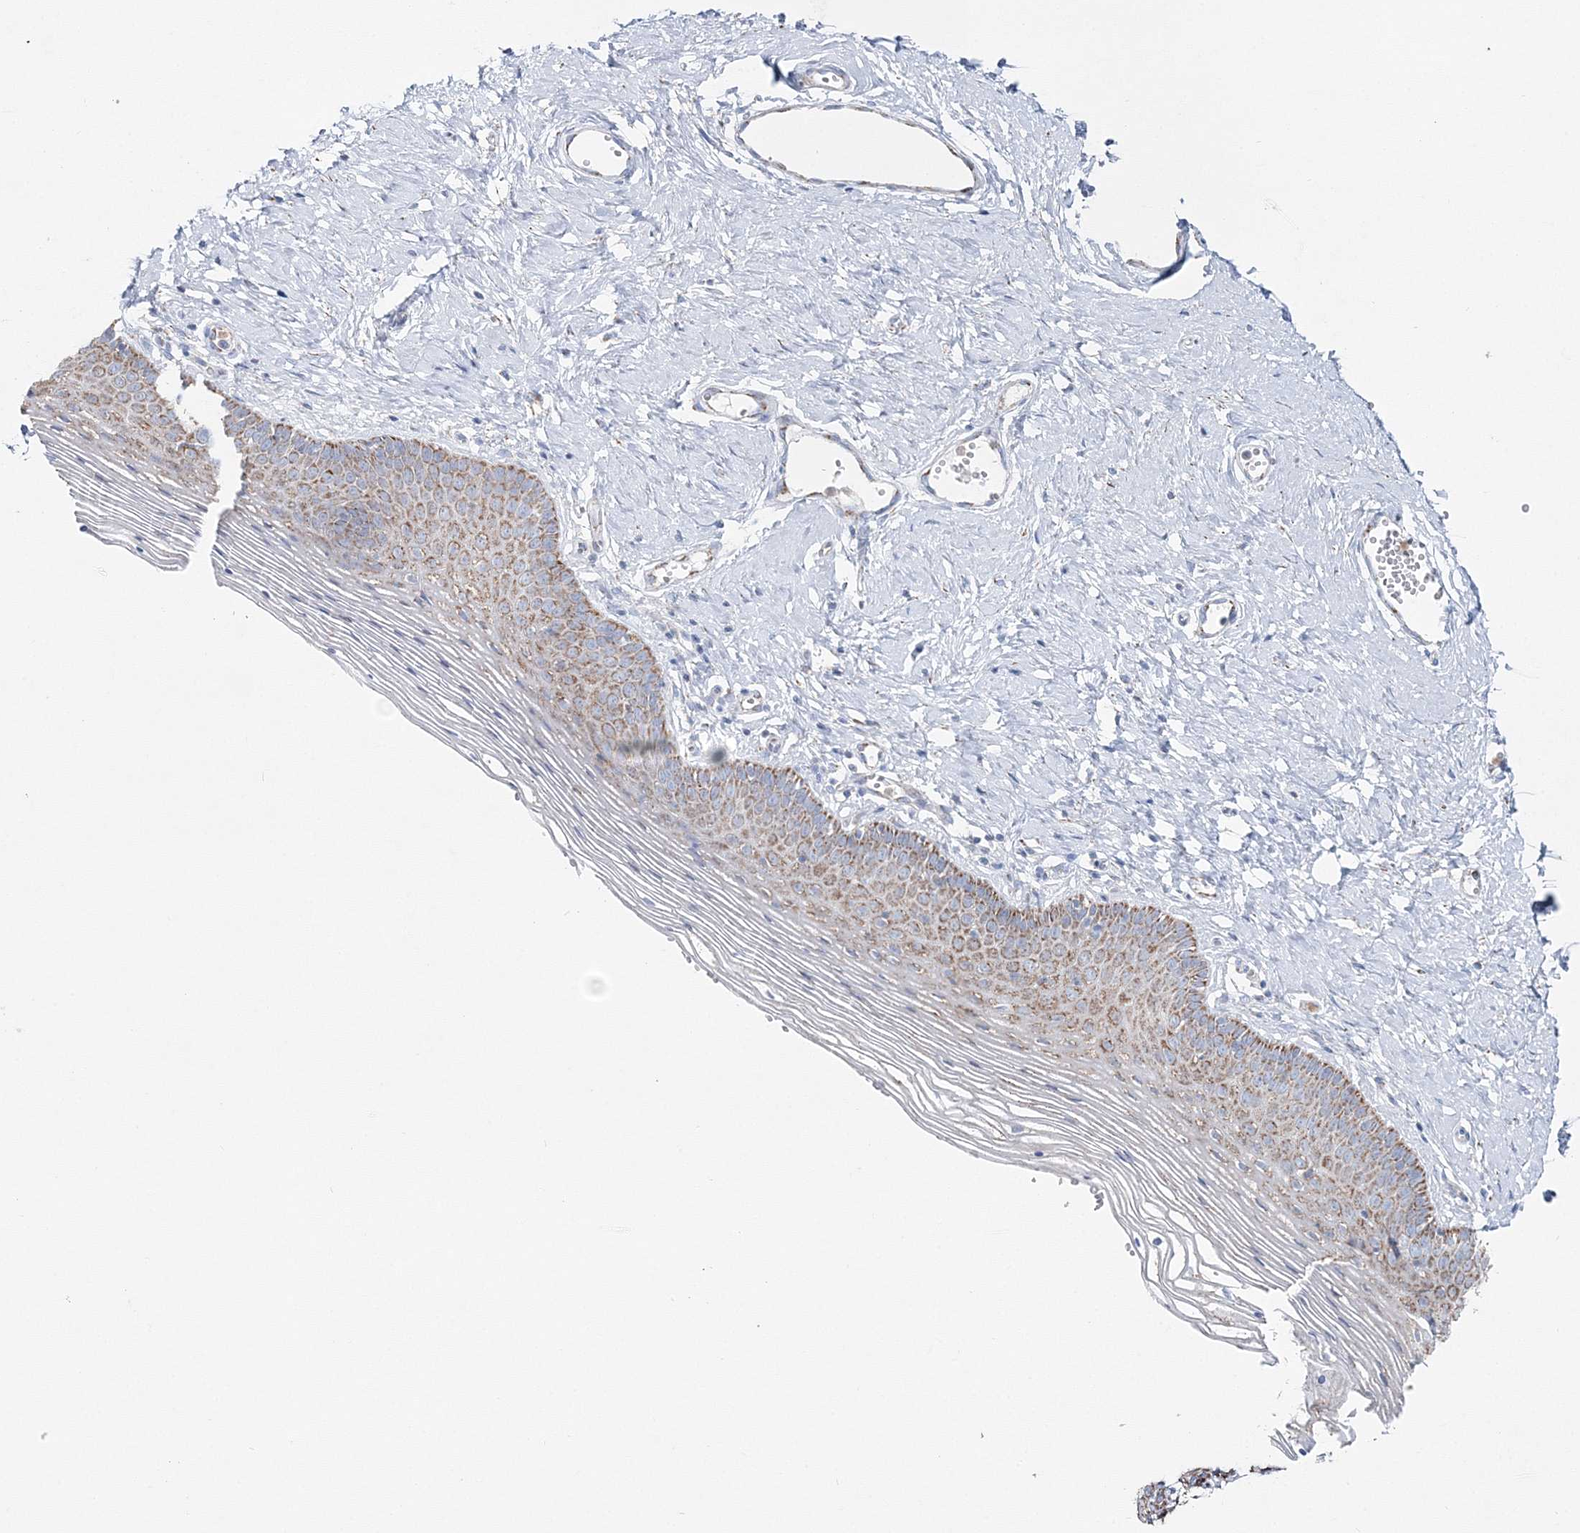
{"staining": {"intensity": "moderate", "quantity": ">75%", "location": "cytoplasmic/membranous"}, "tissue": "vagina", "cell_type": "Squamous epithelial cells", "image_type": "normal", "snomed": [{"axis": "morphology", "description": "Normal tissue, NOS"}, {"axis": "topography", "description": "Vagina"}], "caption": "DAB immunohistochemical staining of benign vagina shows moderate cytoplasmic/membranous protein positivity in about >75% of squamous epithelial cells.", "gene": "HIBCH", "patient": {"sex": "female", "age": 32}}